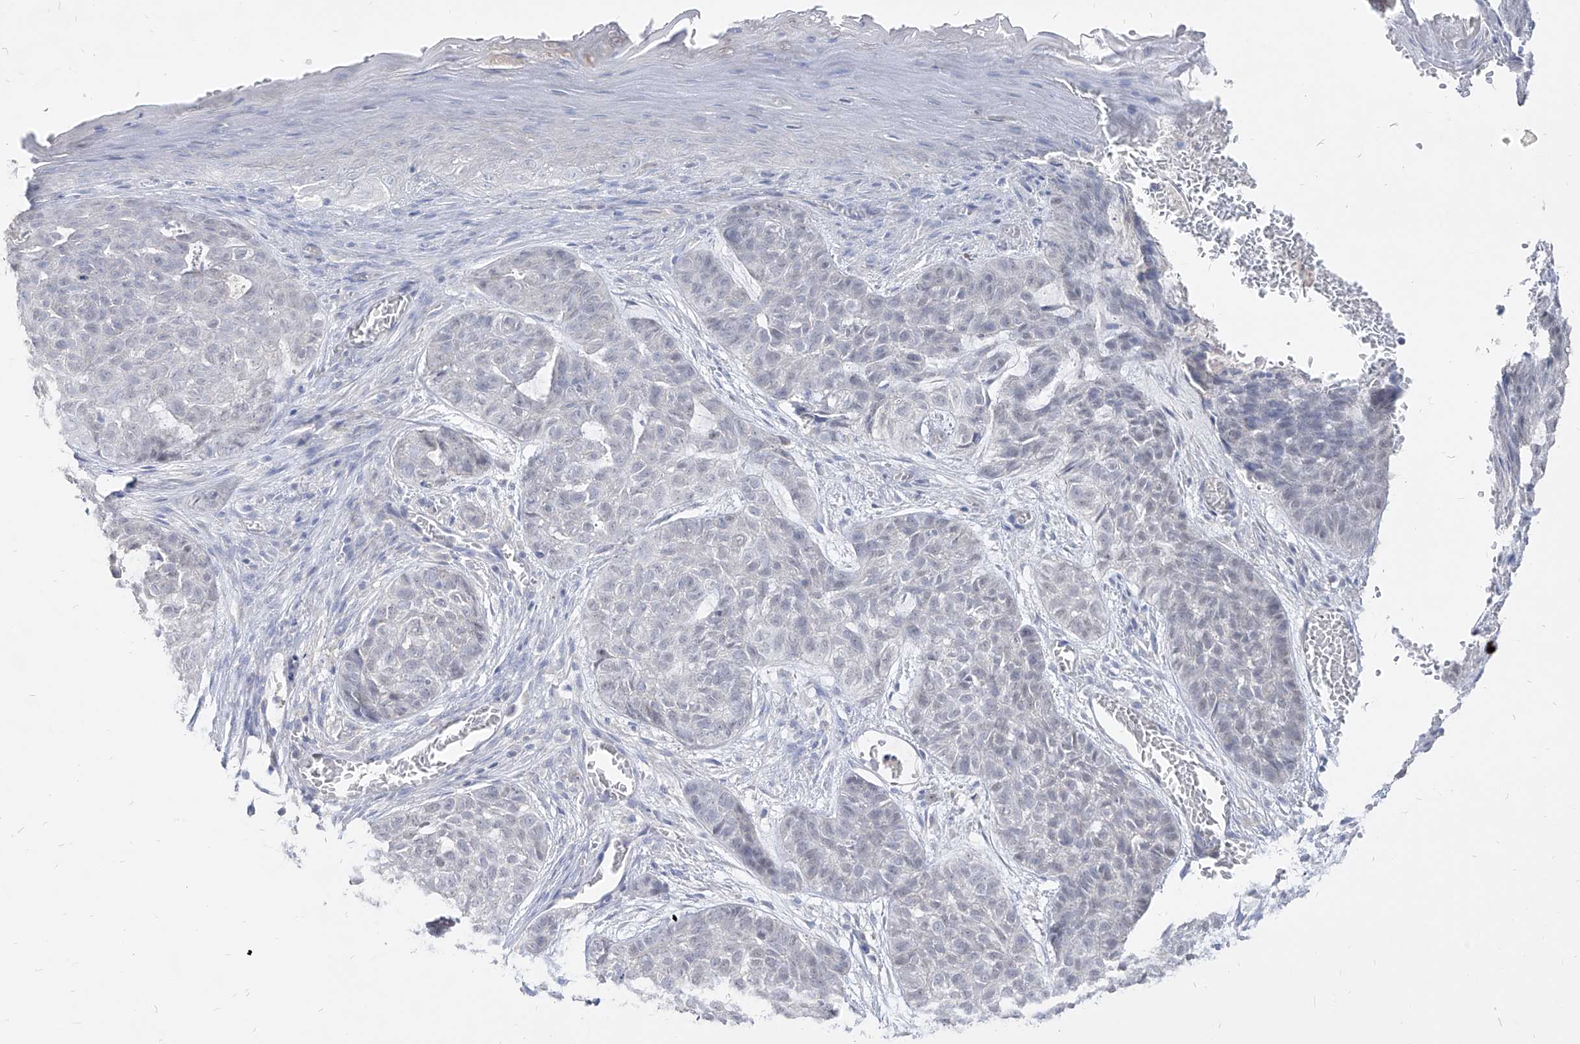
{"staining": {"intensity": "negative", "quantity": "none", "location": "none"}, "tissue": "skin cancer", "cell_type": "Tumor cells", "image_type": "cancer", "snomed": [{"axis": "morphology", "description": "Basal cell carcinoma"}, {"axis": "topography", "description": "Skin"}], "caption": "Immunohistochemistry (IHC) image of neoplastic tissue: skin basal cell carcinoma stained with DAB shows no significant protein staining in tumor cells.", "gene": "RBFOX3", "patient": {"sex": "female", "age": 64}}